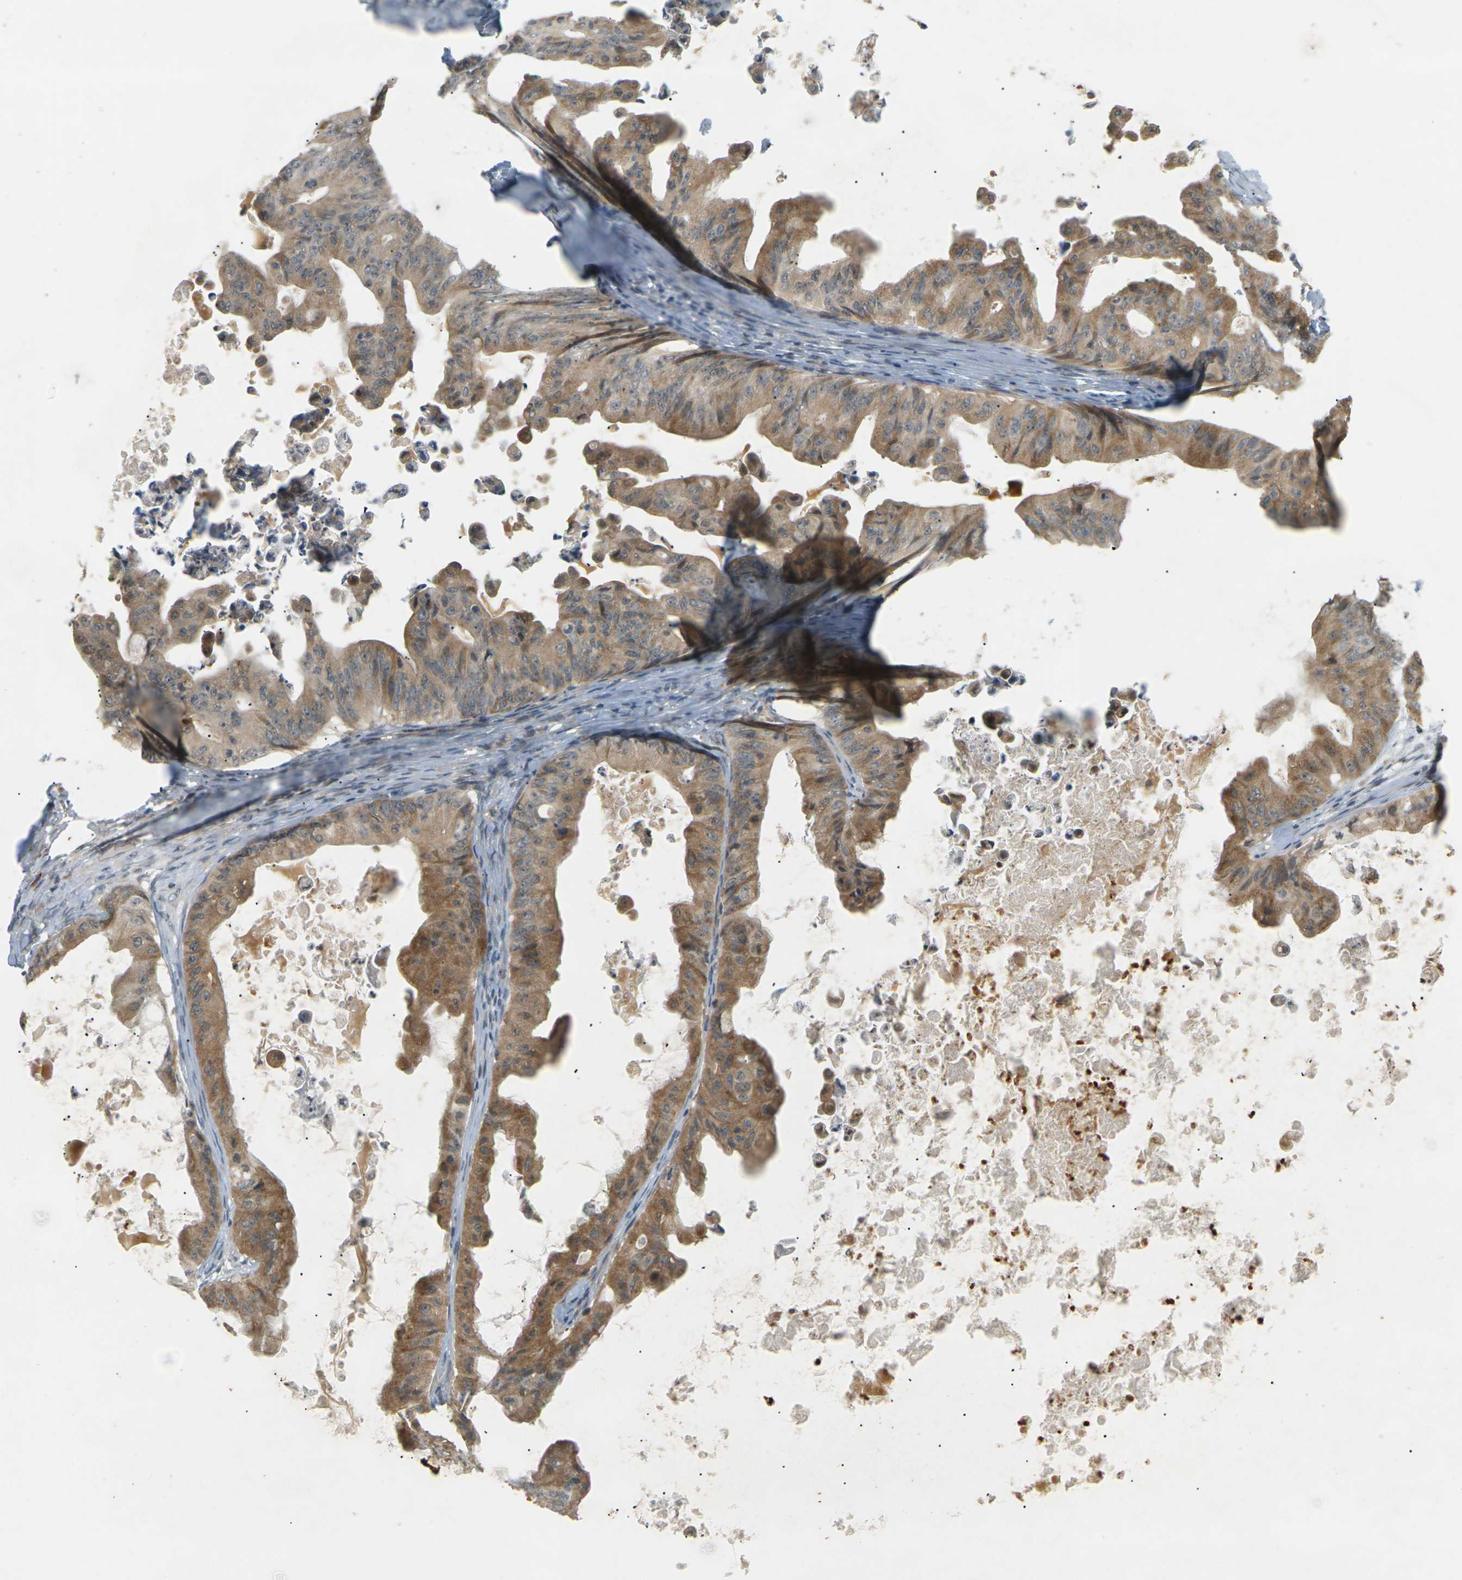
{"staining": {"intensity": "moderate", "quantity": ">75%", "location": "cytoplasmic/membranous"}, "tissue": "ovarian cancer", "cell_type": "Tumor cells", "image_type": "cancer", "snomed": [{"axis": "morphology", "description": "Cystadenocarcinoma, mucinous, NOS"}, {"axis": "topography", "description": "Ovary"}], "caption": "Moderate cytoplasmic/membranous expression is seen in about >75% of tumor cells in ovarian mucinous cystadenocarcinoma.", "gene": "SOCS6", "patient": {"sex": "female", "age": 37}}